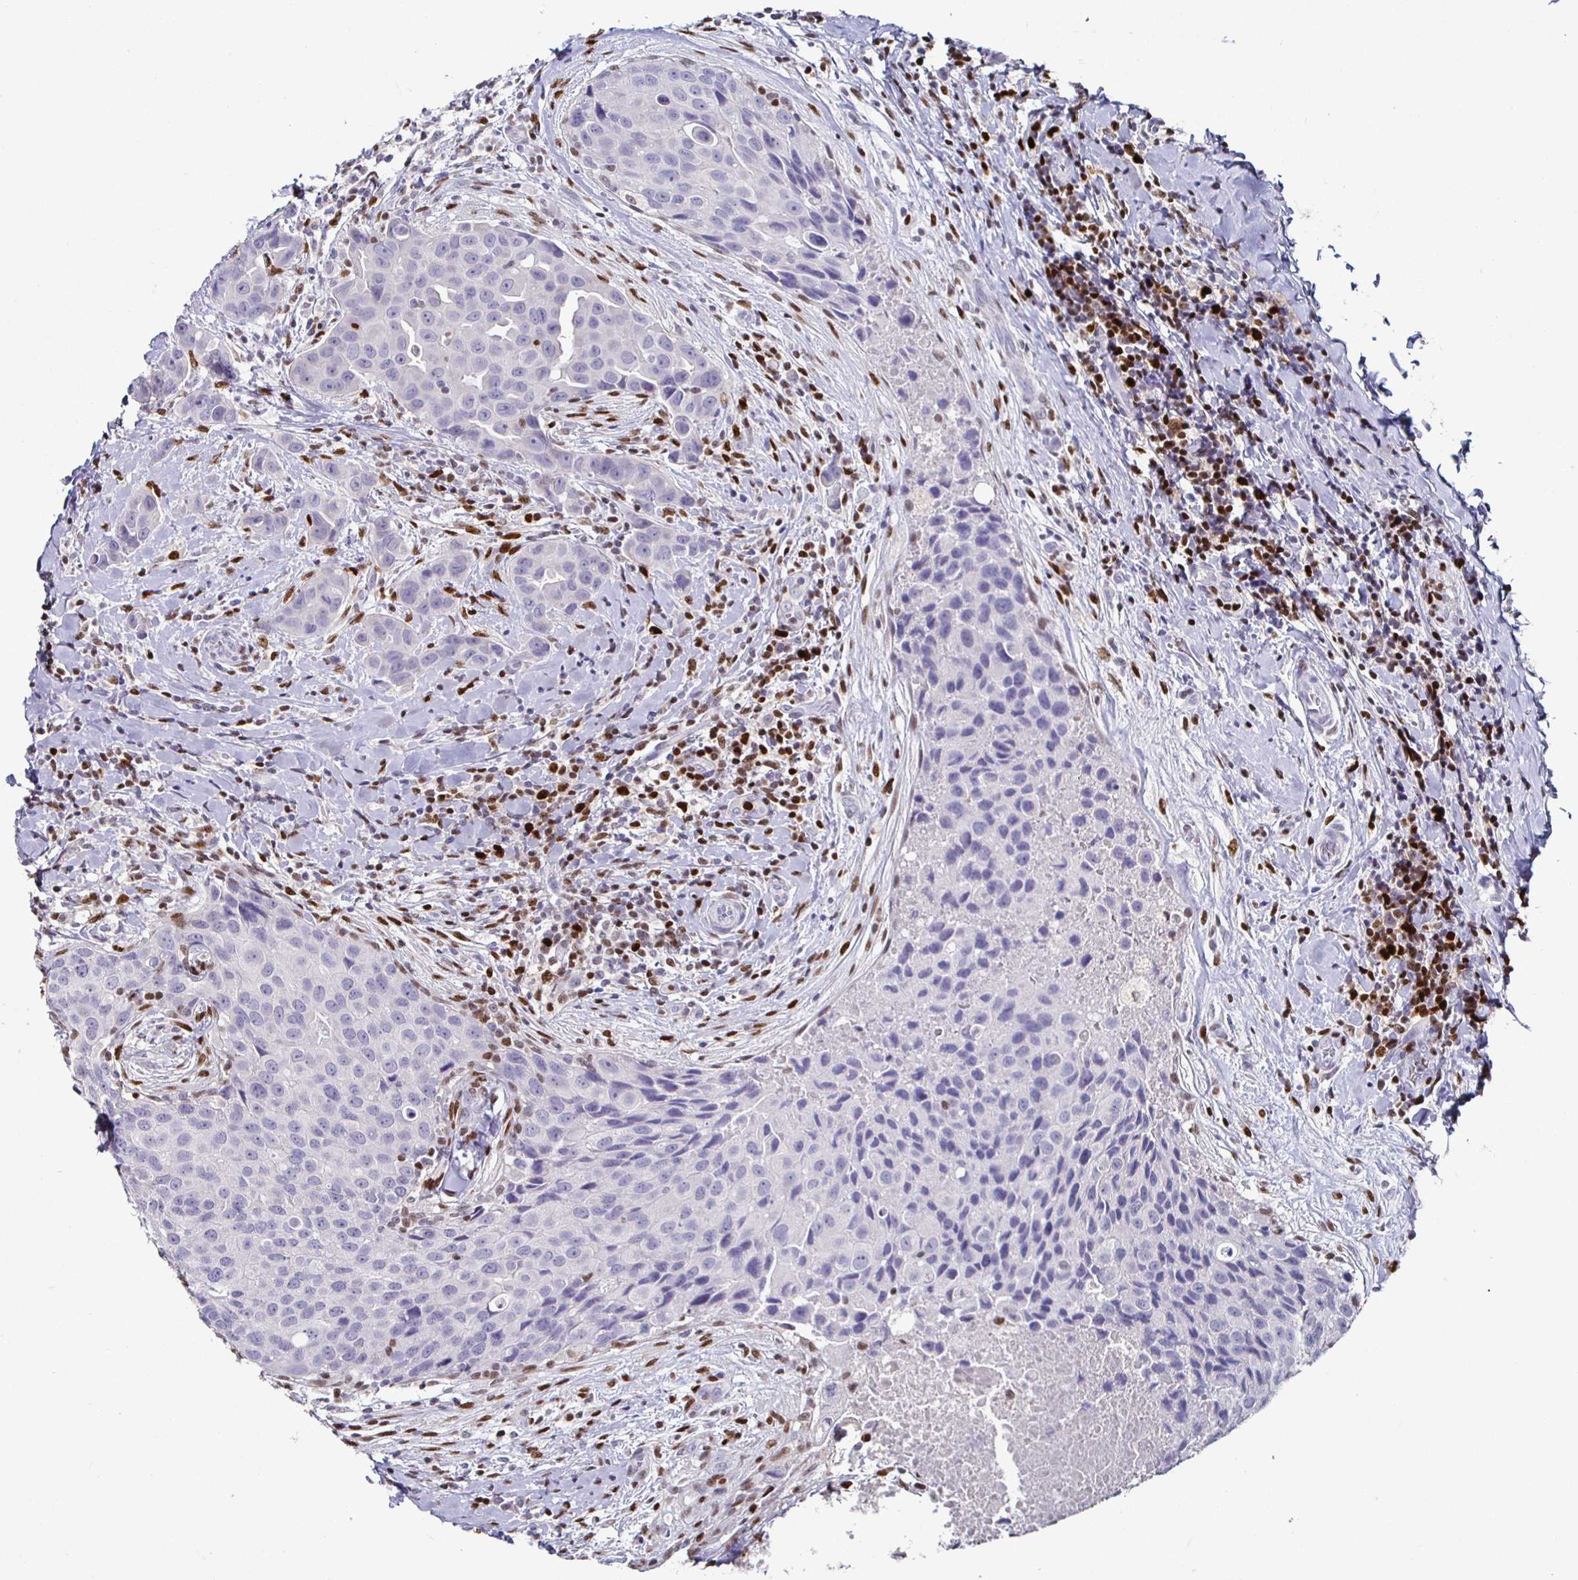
{"staining": {"intensity": "negative", "quantity": "none", "location": "none"}, "tissue": "breast cancer", "cell_type": "Tumor cells", "image_type": "cancer", "snomed": [{"axis": "morphology", "description": "Duct carcinoma"}, {"axis": "topography", "description": "Breast"}], "caption": "Breast cancer was stained to show a protein in brown. There is no significant positivity in tumor cells. (Immunohistochemistry (ihc), brightfield microscopy, high magnification).", "gene": "RUNX2", "patient": {"sex": "female", "age": 24}}